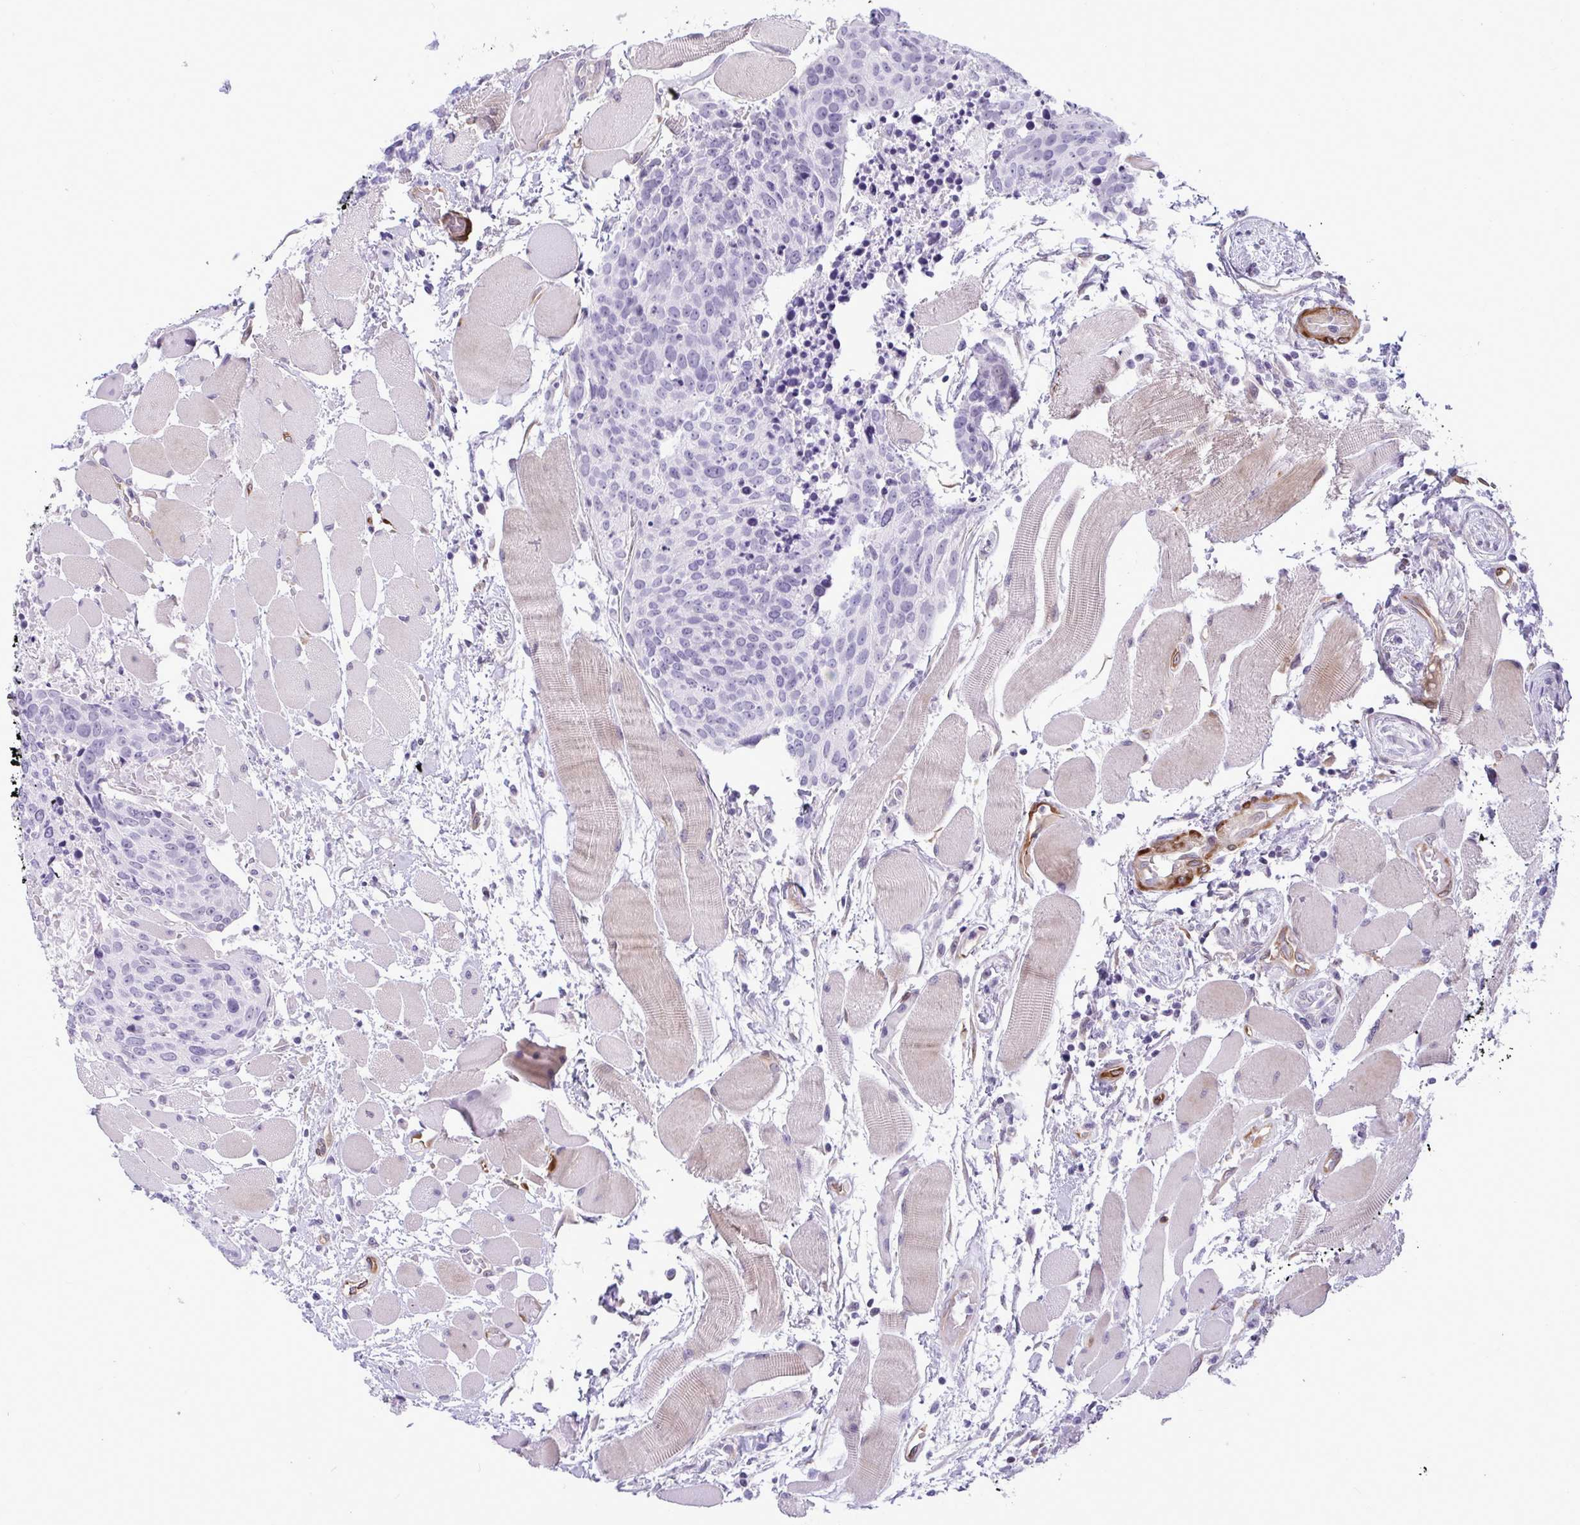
{"staining": {"intensity": "negative", "quantity": "none", "location": "none"}, "tissue": "head and neck cancer", "cell_type": "Tumor cells", "image_type": "cancer", "snomed": [{"axis": "morphology", "description": "Squamous cell carcinoma, NOS"}, {"axis": "topography", "description": "Oral tissue"}, {"axis": "topography", "description": "Head-Neck"}], "caption": "The photomicrograph demonstrates no staining of tumor cells in squamous cell carcinoma (head and neck). (DAB IHC, high magnification).", "gene": "EML1", "patient": {"sex": "male", "age": 64}}